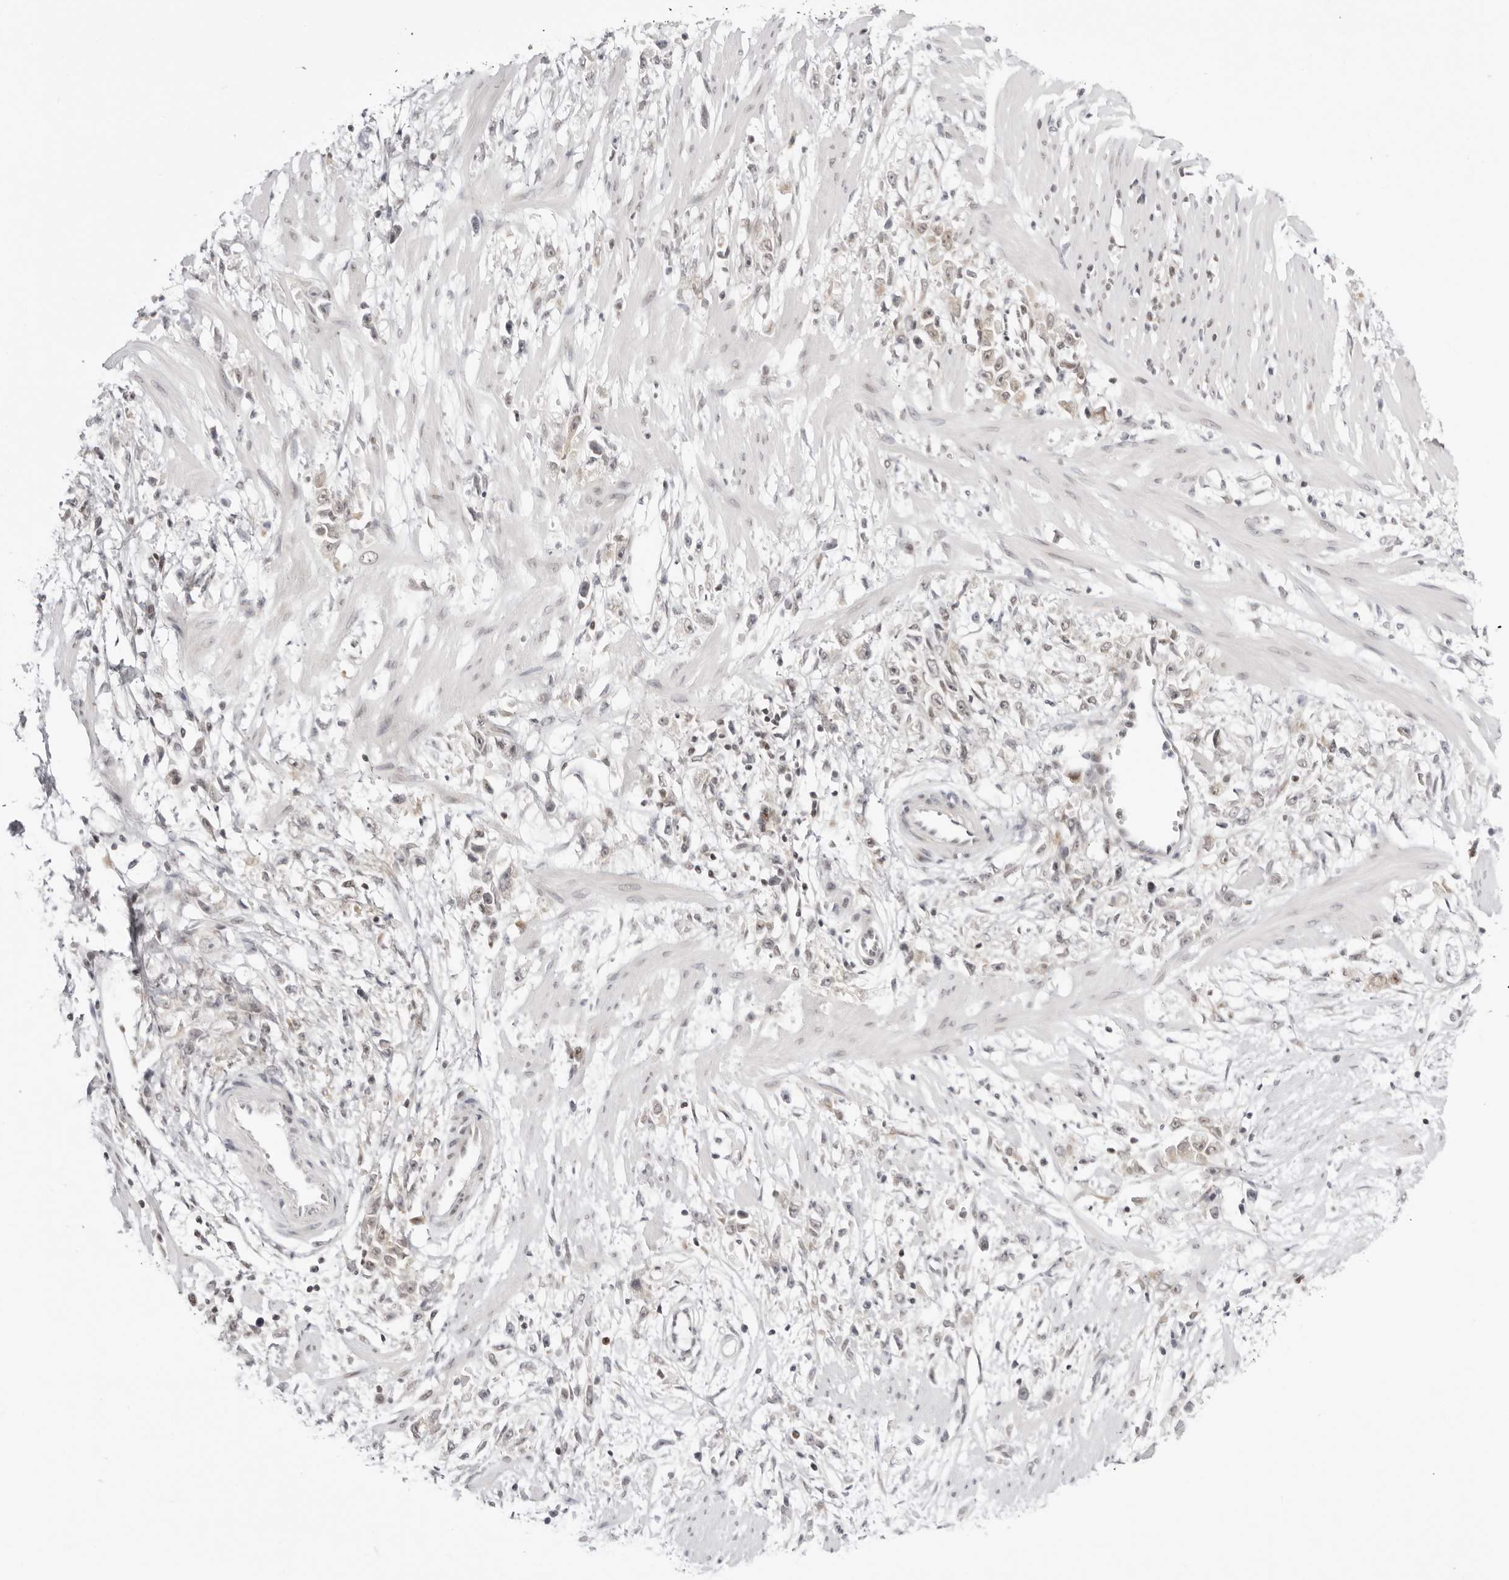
{"staining": {"intensity": "weak", "quantity": "<25%", "location": "cytoplasmic/membranous"}, "tissue": "stomach cancer", "cell_type": "Tumor cells", "image_type": "cancer", "snomed": [{"axis": "morphology", "description": "Adenocarcinoma, NOS"}, {"axis": "topography", "description": "Stomach"}], "caption": "This is an immunohistochemistry (IHC) image of stomach cancer. There is no expression in tumor cells.", "gene": "PPP2R5C", "patient": {"sex": "female", "age": 59}}